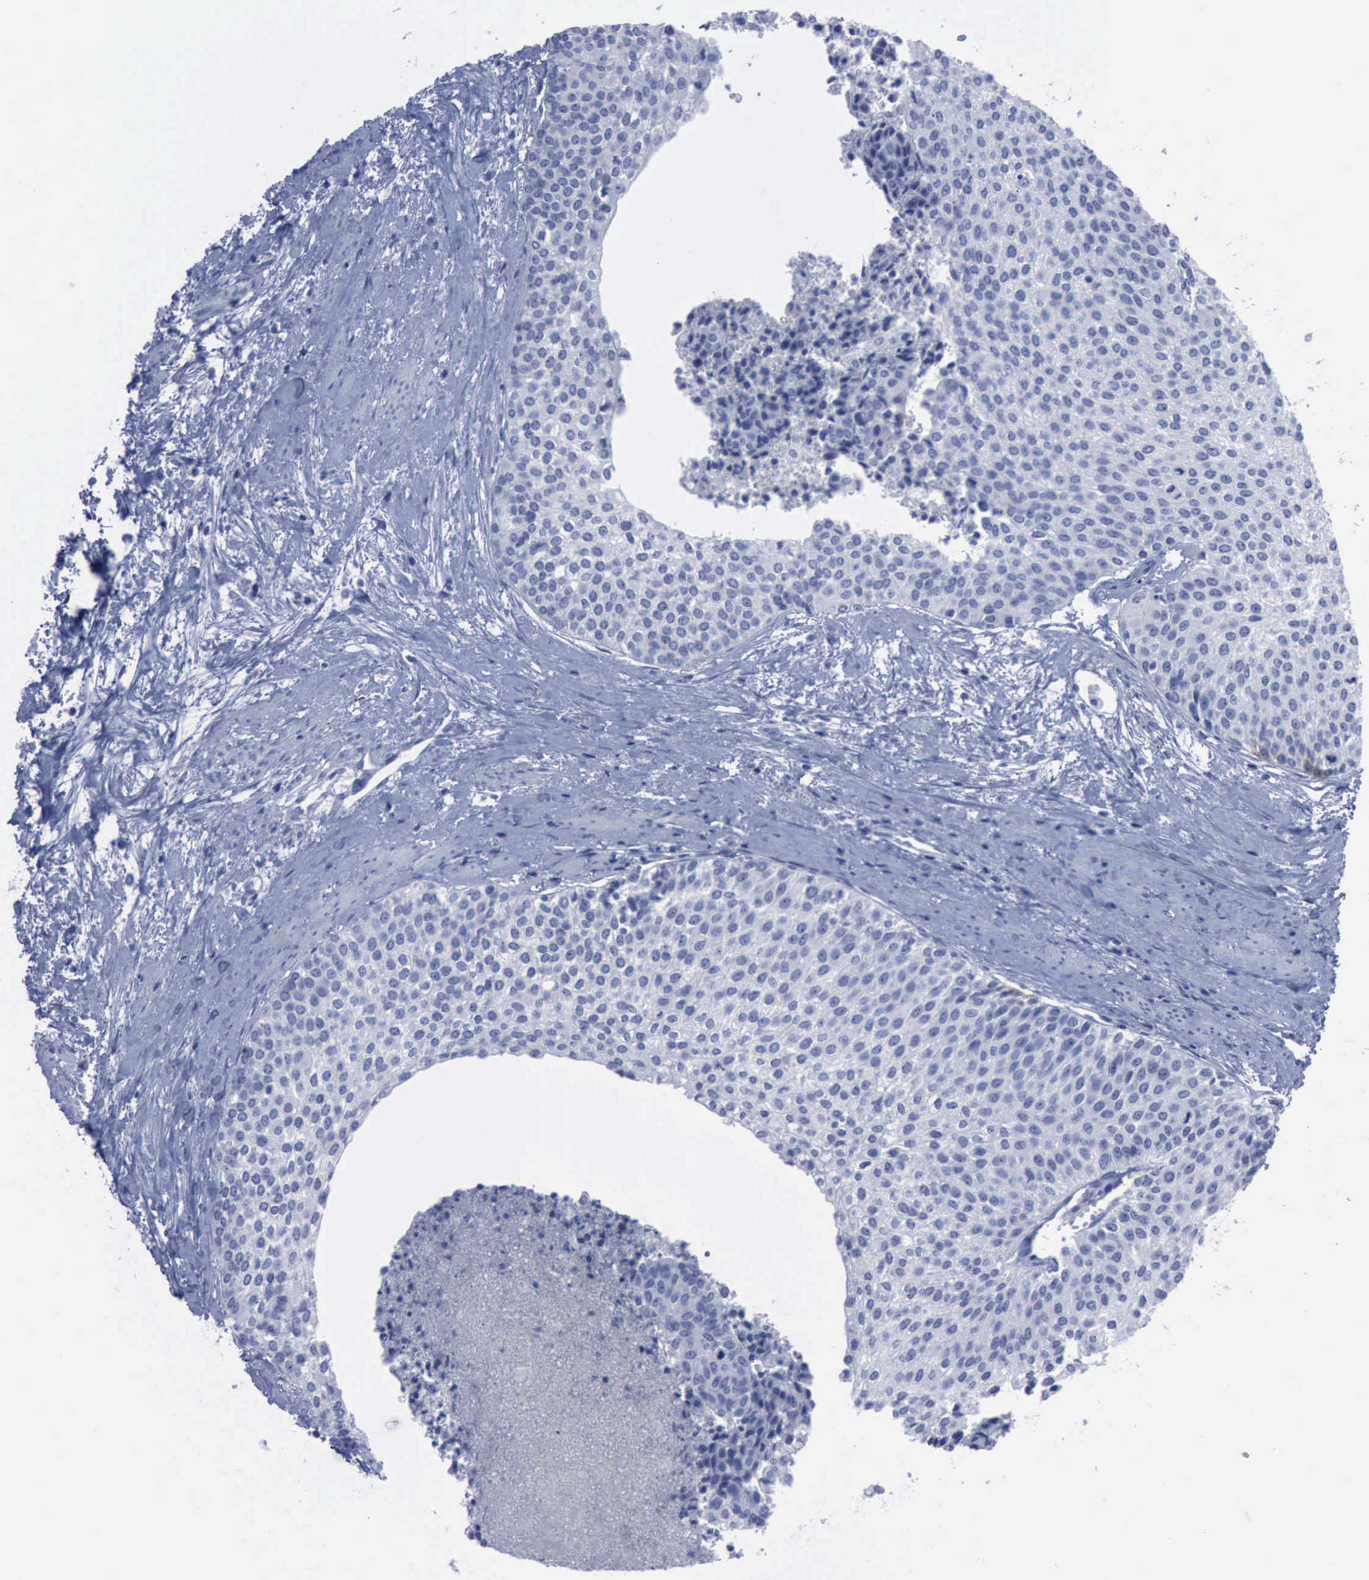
{"staining": {"intensity": "negative", "quantity": "none", "location": "none"}, "tissue": "urothelial cancer", "cell_type": "Tumor cells", "image_type": "cancer", "snomed": [{"axis": "morphology", "description": "Urothelial carcinoma, Low grade"}, {"axis": "topography", "description": "Urinary bladder"}], "caption": "The immunohistochemistry (IHC) micrograph has no significant staining in tumor cells of urothelial carcinoma (low-grade) tissue.", "gene": "NGFR", "patient": {"sex": "female", "age": 73}}